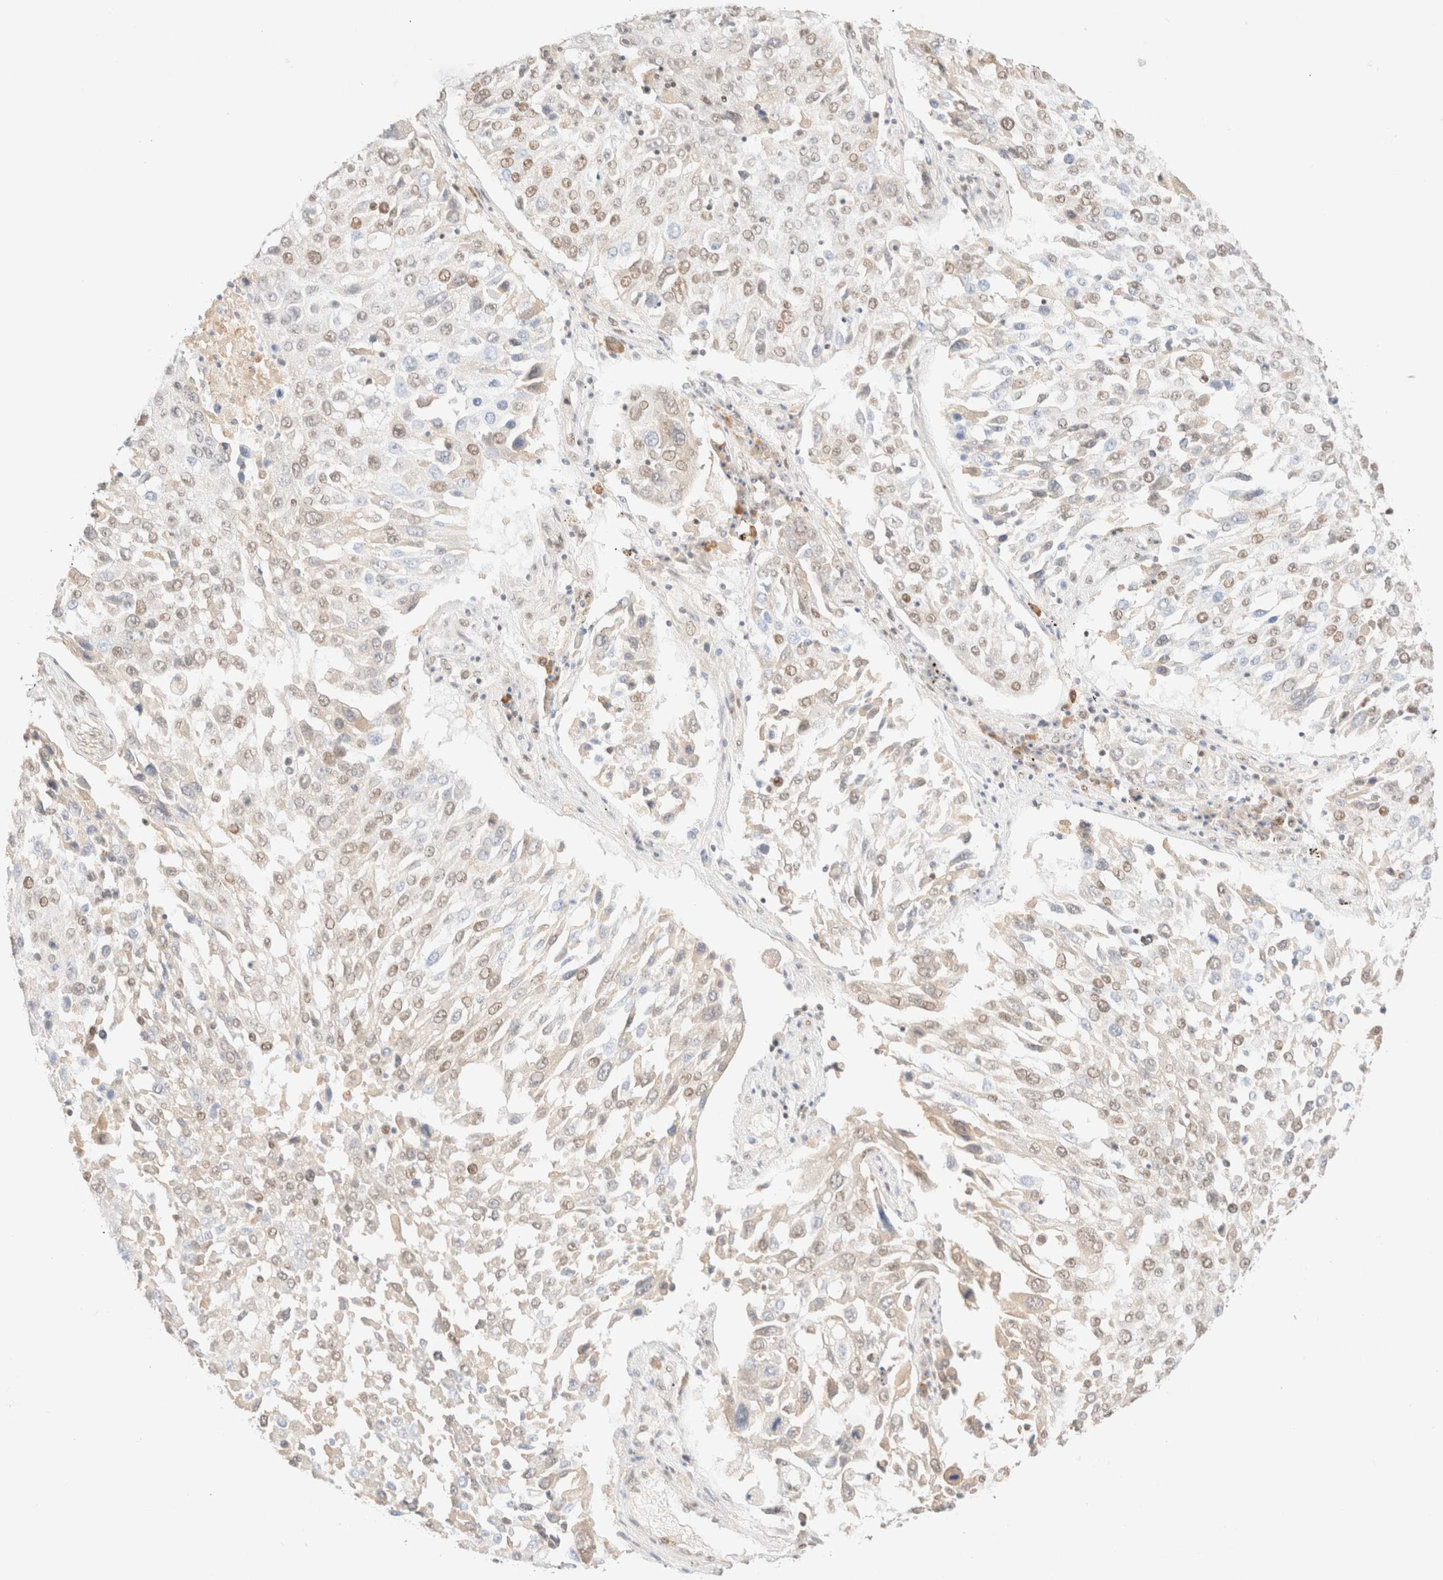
{"staining": {"intensity": "weak", "quantity": ">75%", "location": "nuclear"}, "tissue": "lung cancer", "cell_type": "Tumor cells", "image_type": "cancer", "snomed": [{"axis": "morphology", "description": "Squamous cell carcinoma, NOS"}, {"axis": "topography", "description": "Lung"}], "caption": "DAB (3,3'-diaminobenzidine) immunohistochemical staining of lung cancer reveals weak nuclear protein positivity in about >75% of tumor cells.", "gene": "CIC", "patient": {"sex": "male", "age": 65}}